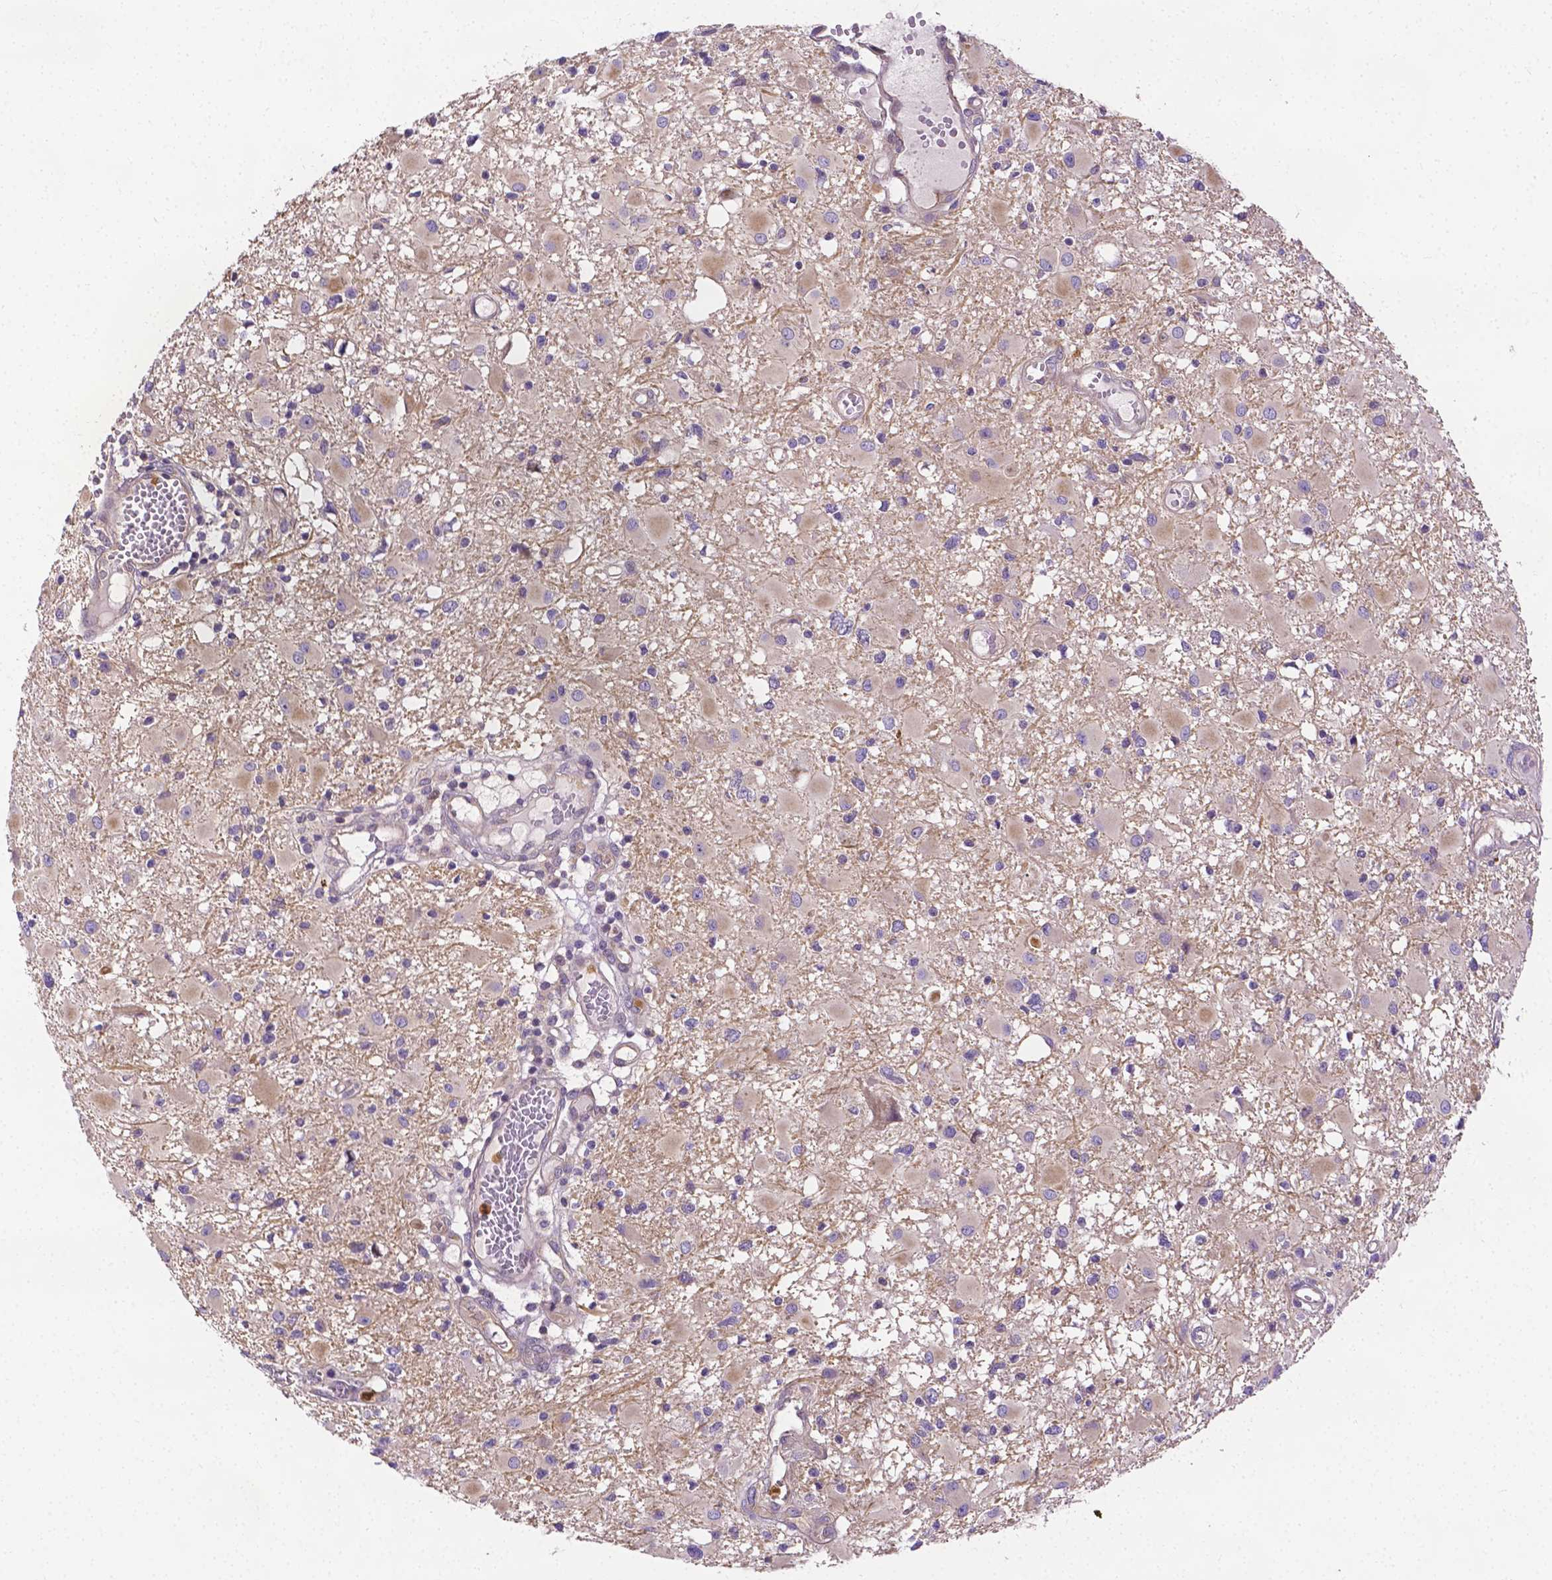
{"staining": {"intensity": "weak", "quantity": "25%-75%", "location": "cytoplasmic/membranous"}, "tissue": "glioma", "cell_type": "Tumor cells", "image_type": "cancer", "snomed": [{"axis": "morphology", "description": "Glioma, malignant, High grade"}, {"axis": "topography", "description": "Brain"}], "caption": "A brown stain labels weak cytoplasmic/membranous expression of a protein in glioma tumor cells.", "gene": "ZNRD2", "patient": {"sex": "male", "age": 54}}